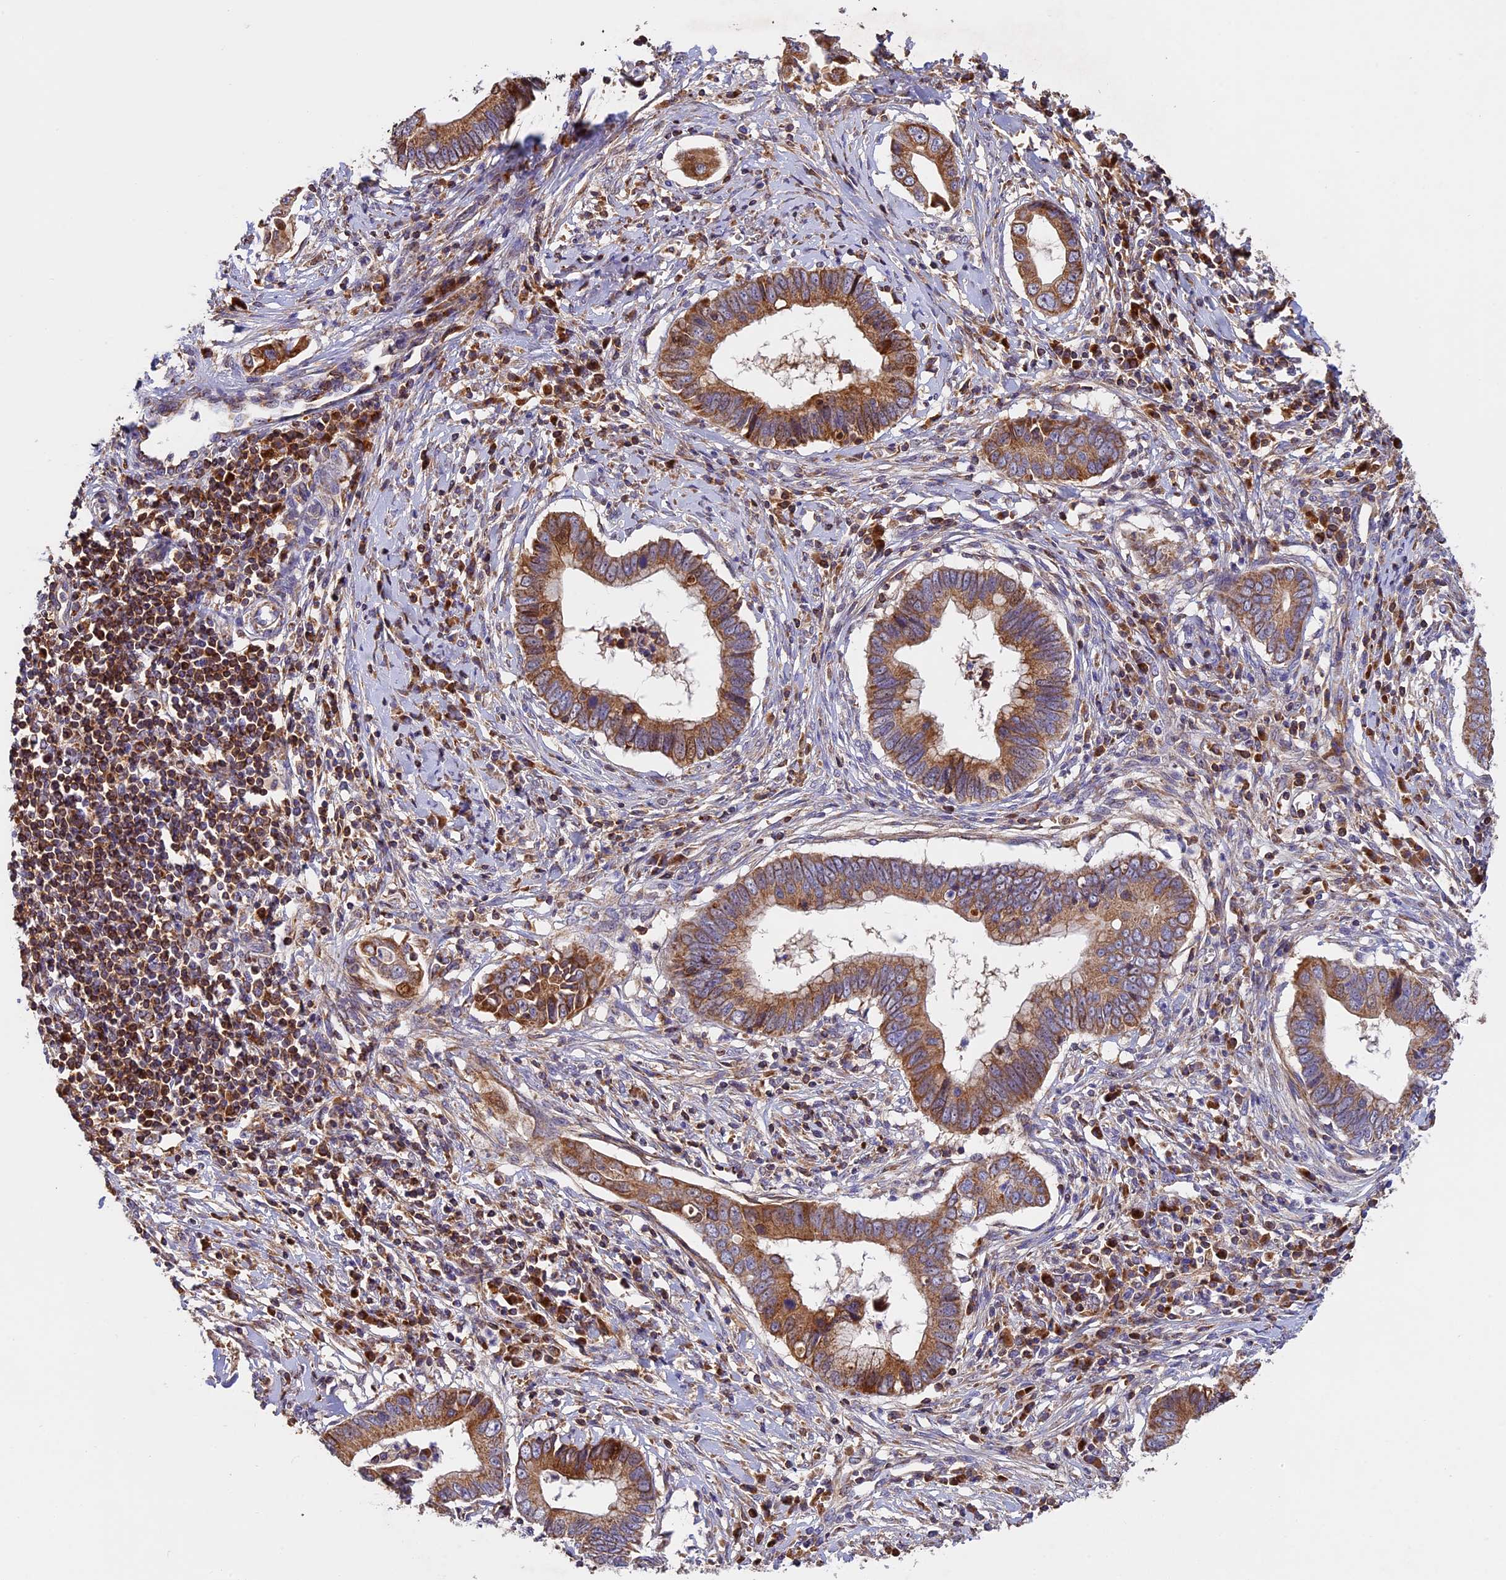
{"staining": {"intensity": "moderate", "quantity": ">75%", "location": "cytoplasmic/membranous"}, "tissue": "cervical cancer", "cell_type": "Tumor cells", "image_type": "cancer", "snomed": [{"axis": "morphology", "description": "Adenocarcinoma, NOS"}, {"axis": "topography", "description": "Cervix"}], "caption": "Protein staining of adenocarcinoma (cervical) tissue demonstrates moderate cytoplasmic/membranous positivity in approximately >75% of tumor cells.", "gene": "OCEL1", "patient": {"sex": "female", "age": 44}}